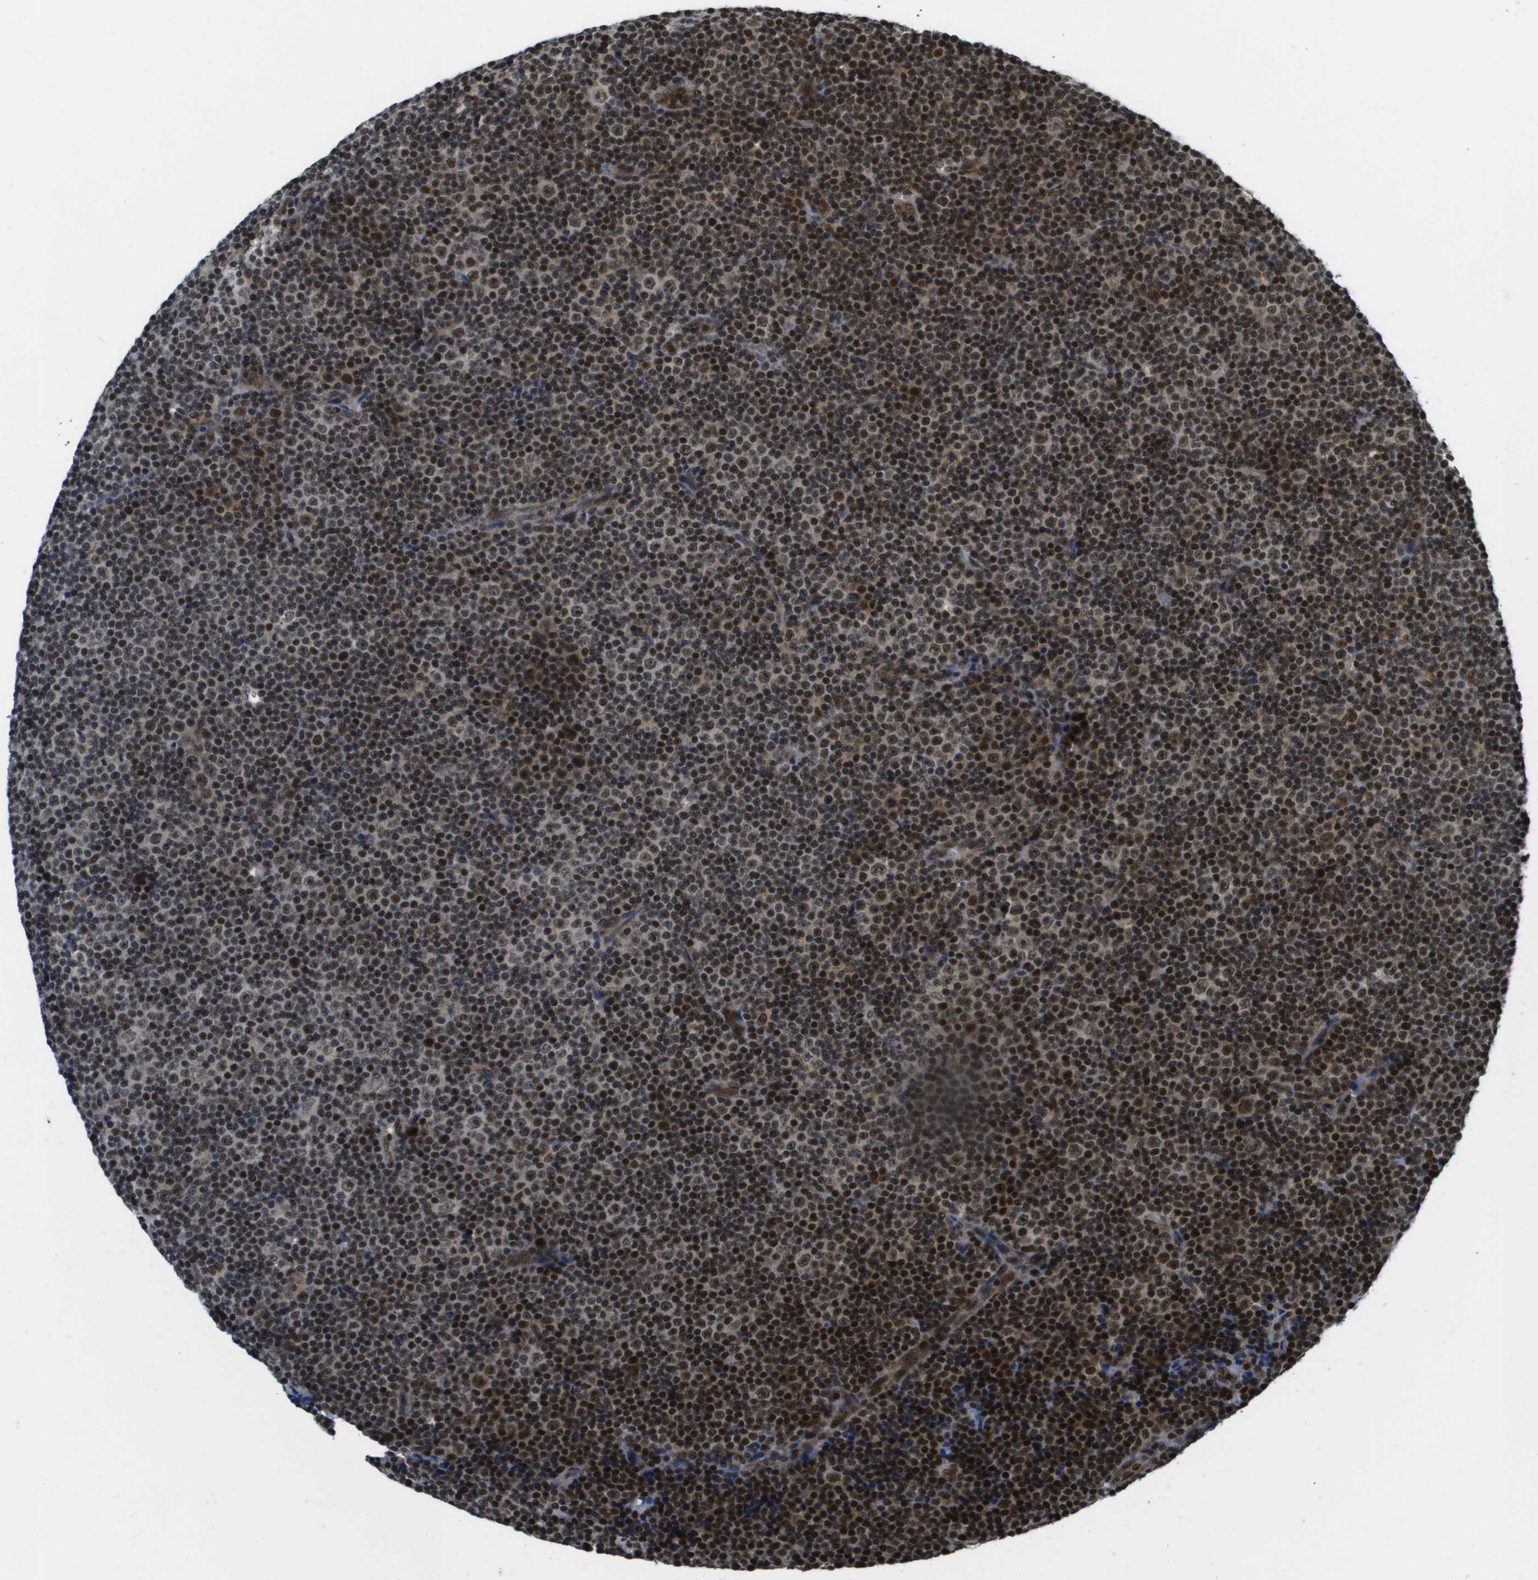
{"staining": {"intensity": "strong", "quantity": ">75%", "location": "nuclear"}, "tissue": "lymphoma", "cell_type": "Tumor cells", "image_type": "cancer", "snomed": [{"axis": "morphology", "description": "Malignant lymphoma, non-Hodgkin's type, Low grade"}, {"axis": "topography", "description": "Lymph node"}], "caption": "A brown stain shows strong nuclear expression of a protein in malignant lymphoma, non-Hodgkin's type (low-grade) tumor cells.", "gene": "RECQL4", "patient": {"sex": "female", "age": 67}}